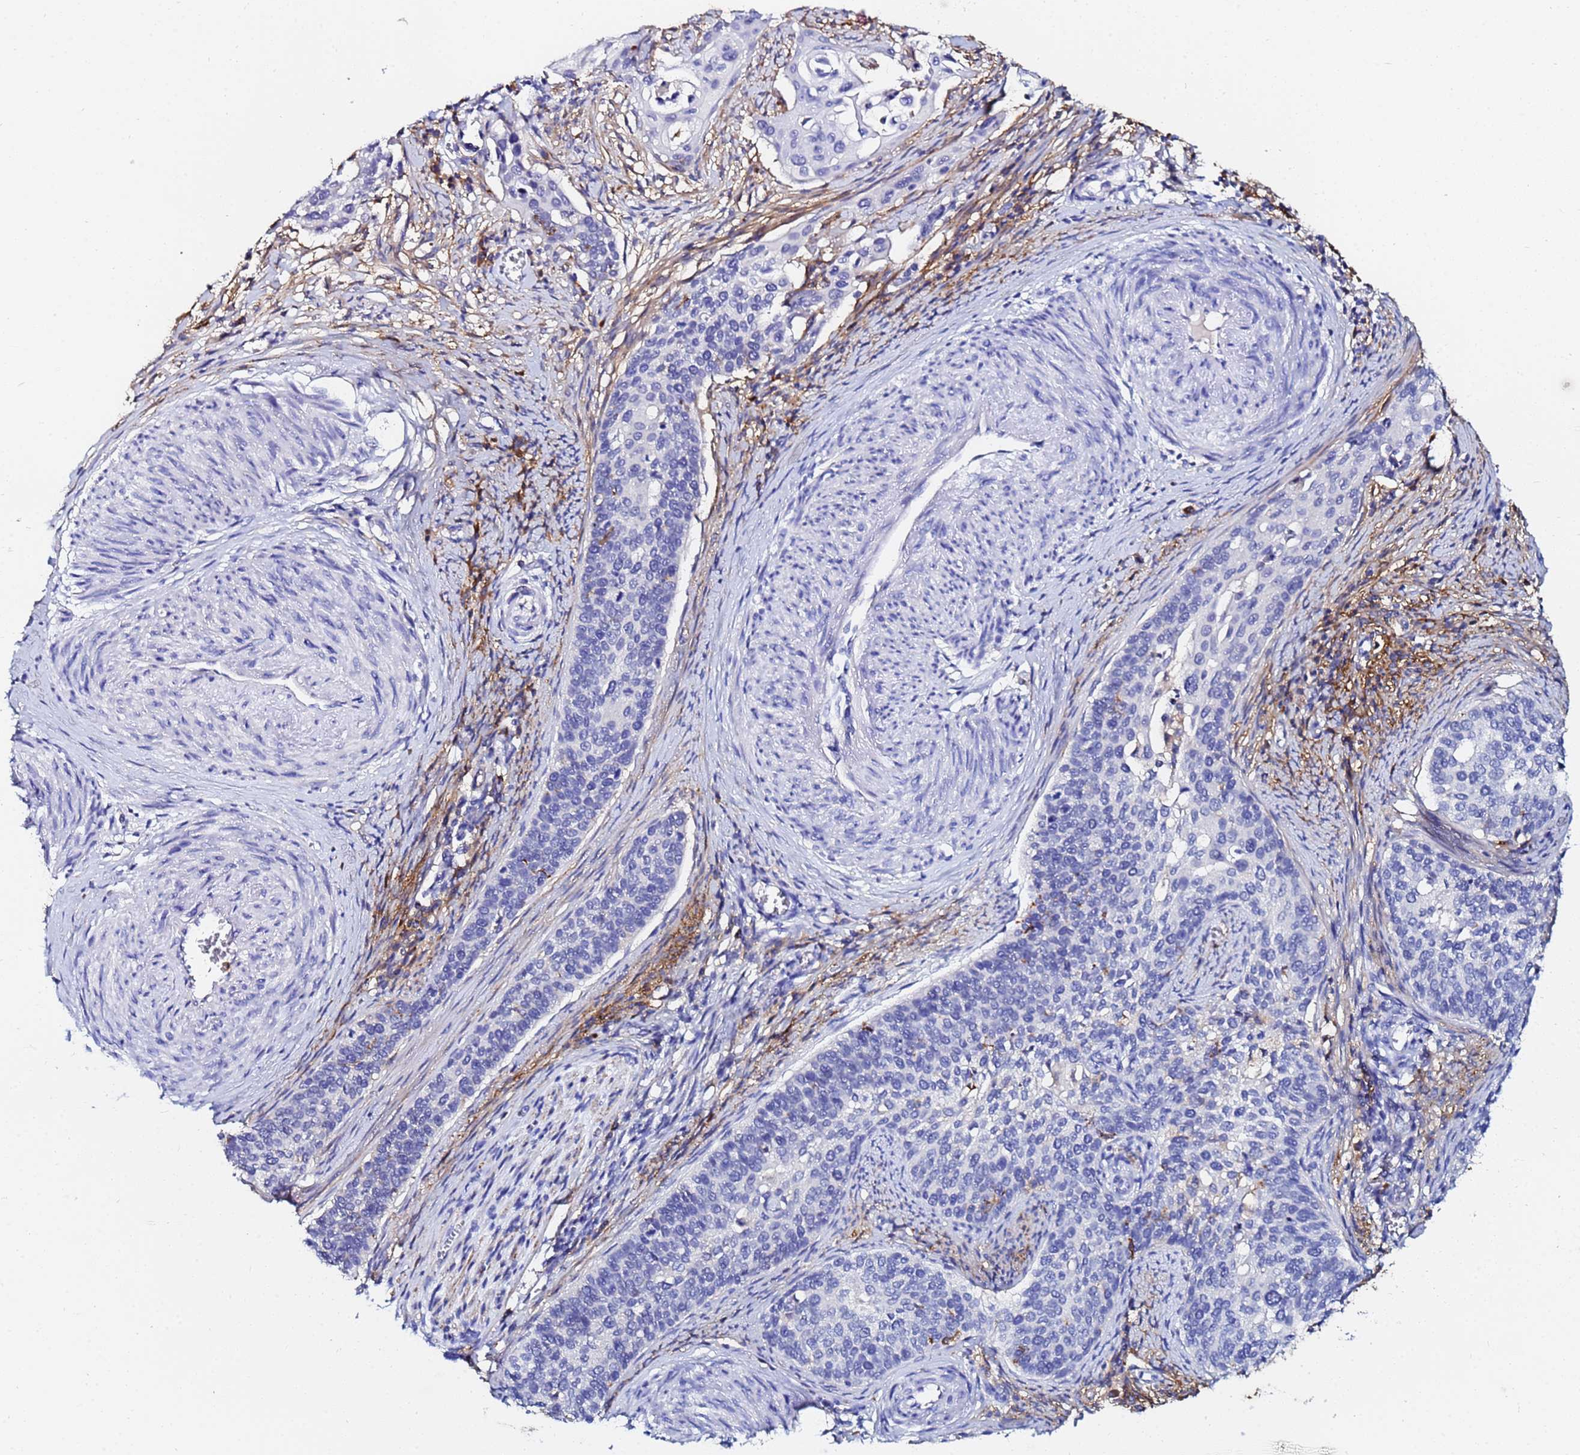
{"staining": {"intensity": "negative", "quantity": "none", "location": "none"}, "tissue": "cervical cancer", "cell_type": "Tumor cells", "image_type": "cancer", "snomed": [{"axis": "morphology", "description": "Squamous cell carcinoma, NOS"}, {"axis": "topography", "description": "Cervix"}], "caption": "Tumor cells show no significant staining in cervical cancer (squamous cell carcinoma). (DAB immunohistochemistry (IHC) visualized using brightfield microscopy, high magnification).", "gene": "BASP1", "patient": {"sex": "female", "age": 44}}